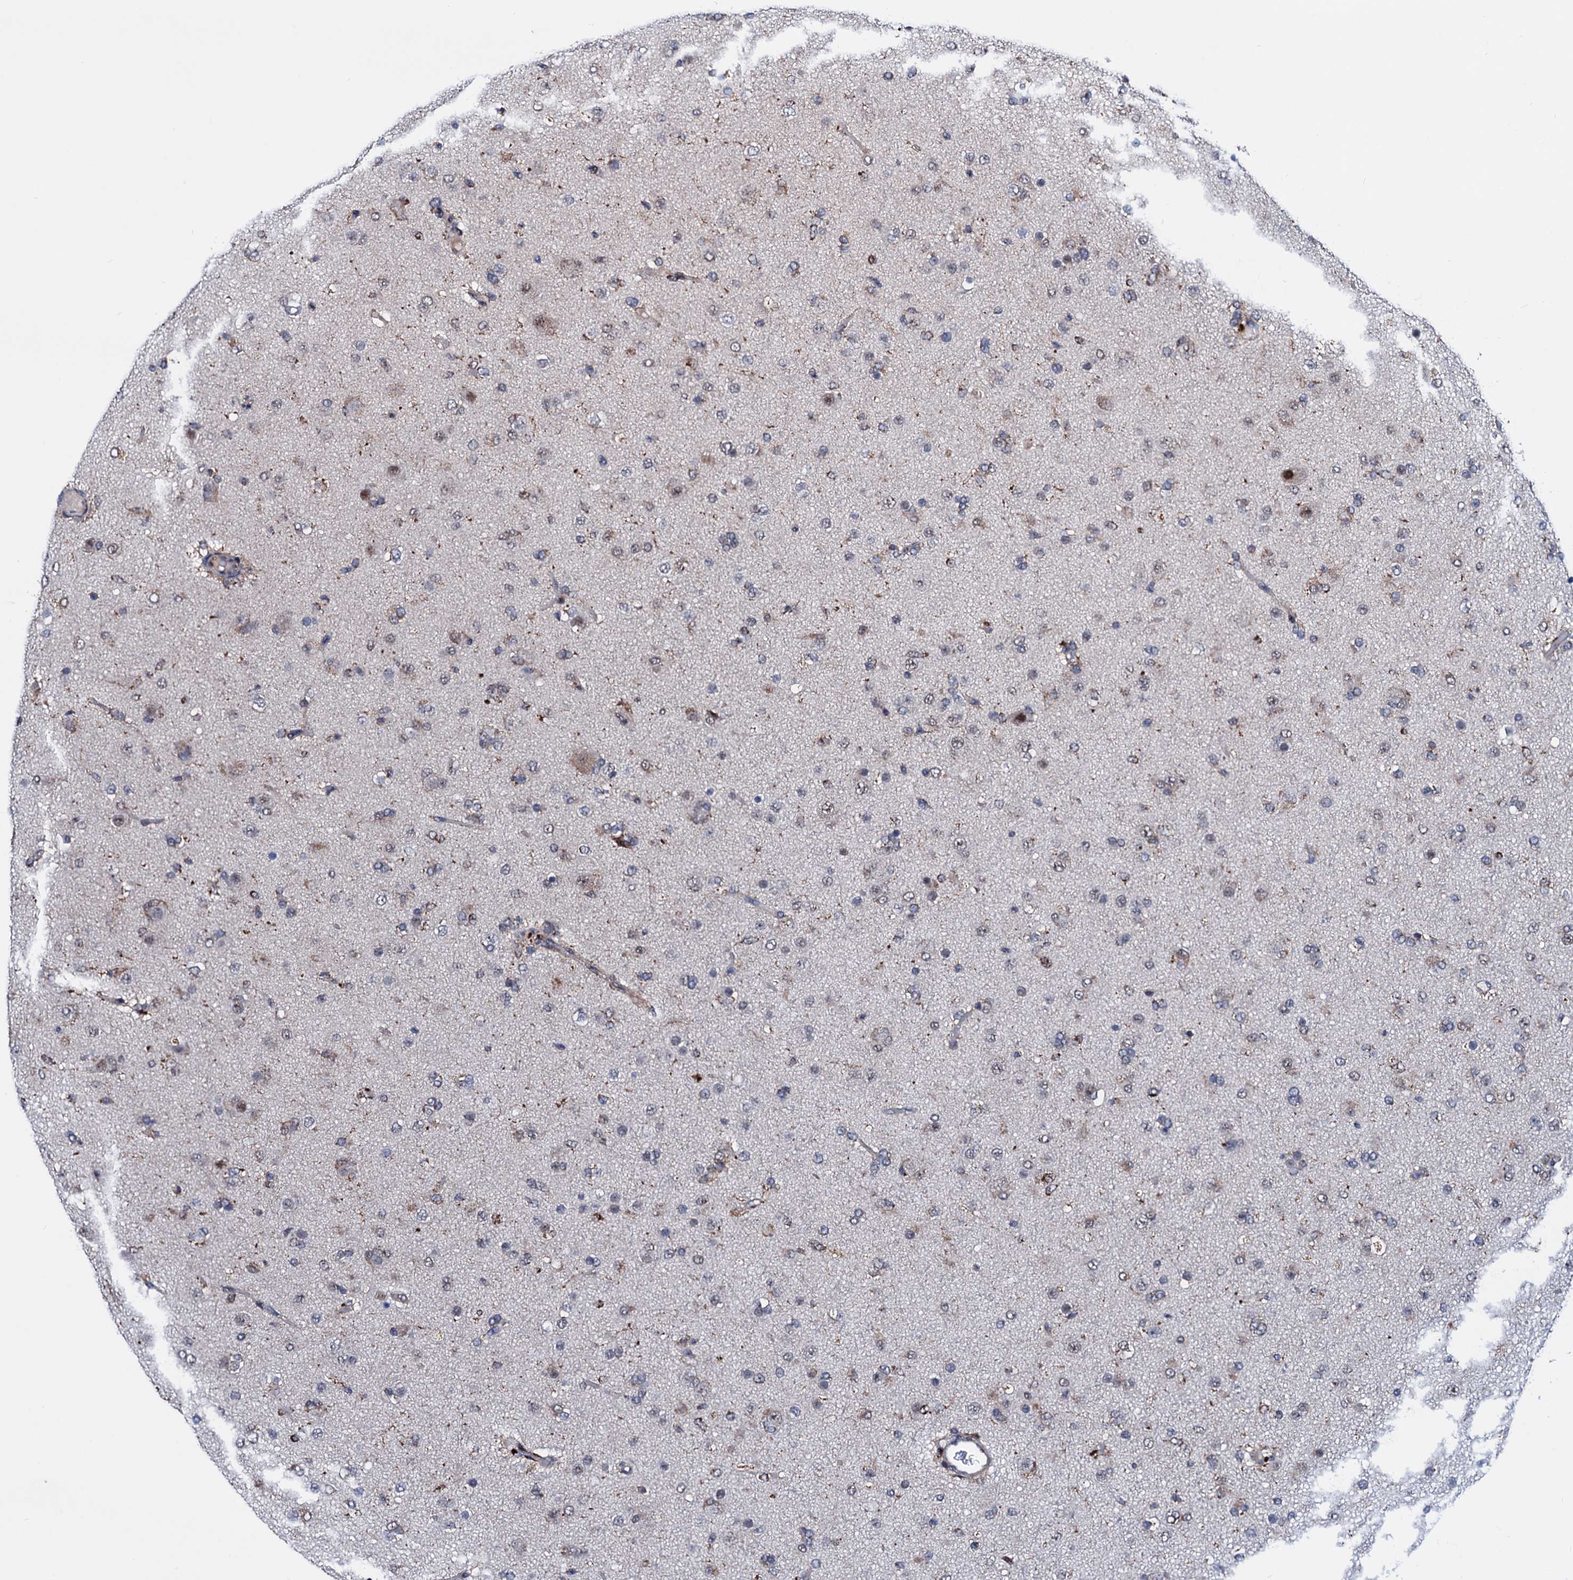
{"staining": {"intensity": "weak", "quantity": "<25%", "location": "nuclear"}, "tissue": "glioma", "cell_type": "Tumor cells", "image_type": "cancer", "snomed": [{"axis": "morphology", "description": "Glioma, malignant, Low grade"}, {"axis": "topography", "description": "Brain"}], "caption": "Glioma was stained to show a protein in brown. There is no significant expression in tumor cells.", "gene": "COA4", "patient": {"sex": "male", "age": 65}}